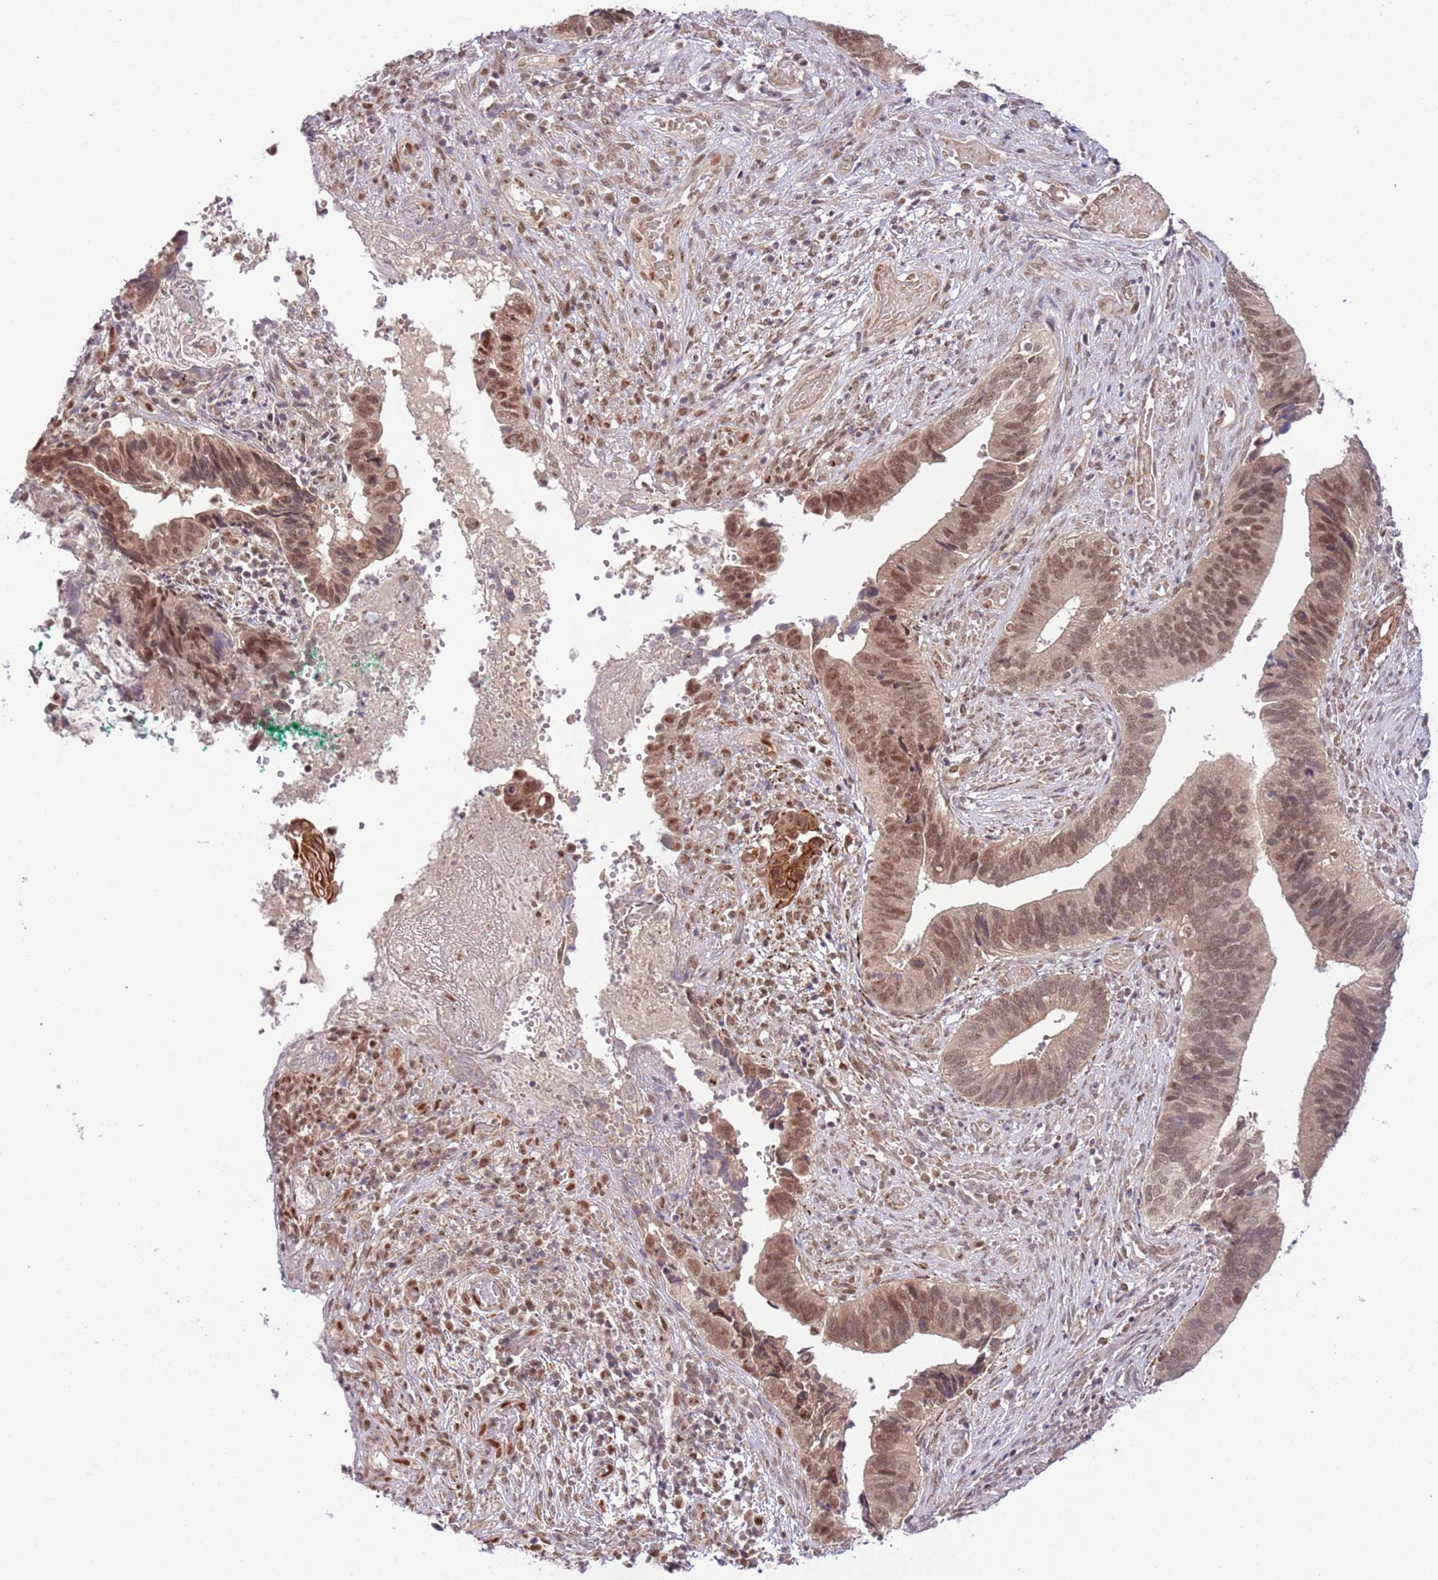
{"staining": {"intensity": "moderate", "quantity": ">75%", "location": "cytoplasmic/membranous,nuclear"}, "tissue": "cervical cancer", "cell_type": "Tumor cells", "image_type": "cancer", "snomed": [{"axis": "morphology", "description": "Adenocarcinoma, NOS"}, {"axis": "topography", "description": "Cervix"}], "caption": "Approximately >75% of tumor cells in human cervical cancer (adenocarcinoma) exhibit moderate cytoplasmic/membranous and nuclear protein expression as visualized by brown immunohistochemical staining.", "gene": "CHD1", "patient": {"sex": "female", "age": 42}}